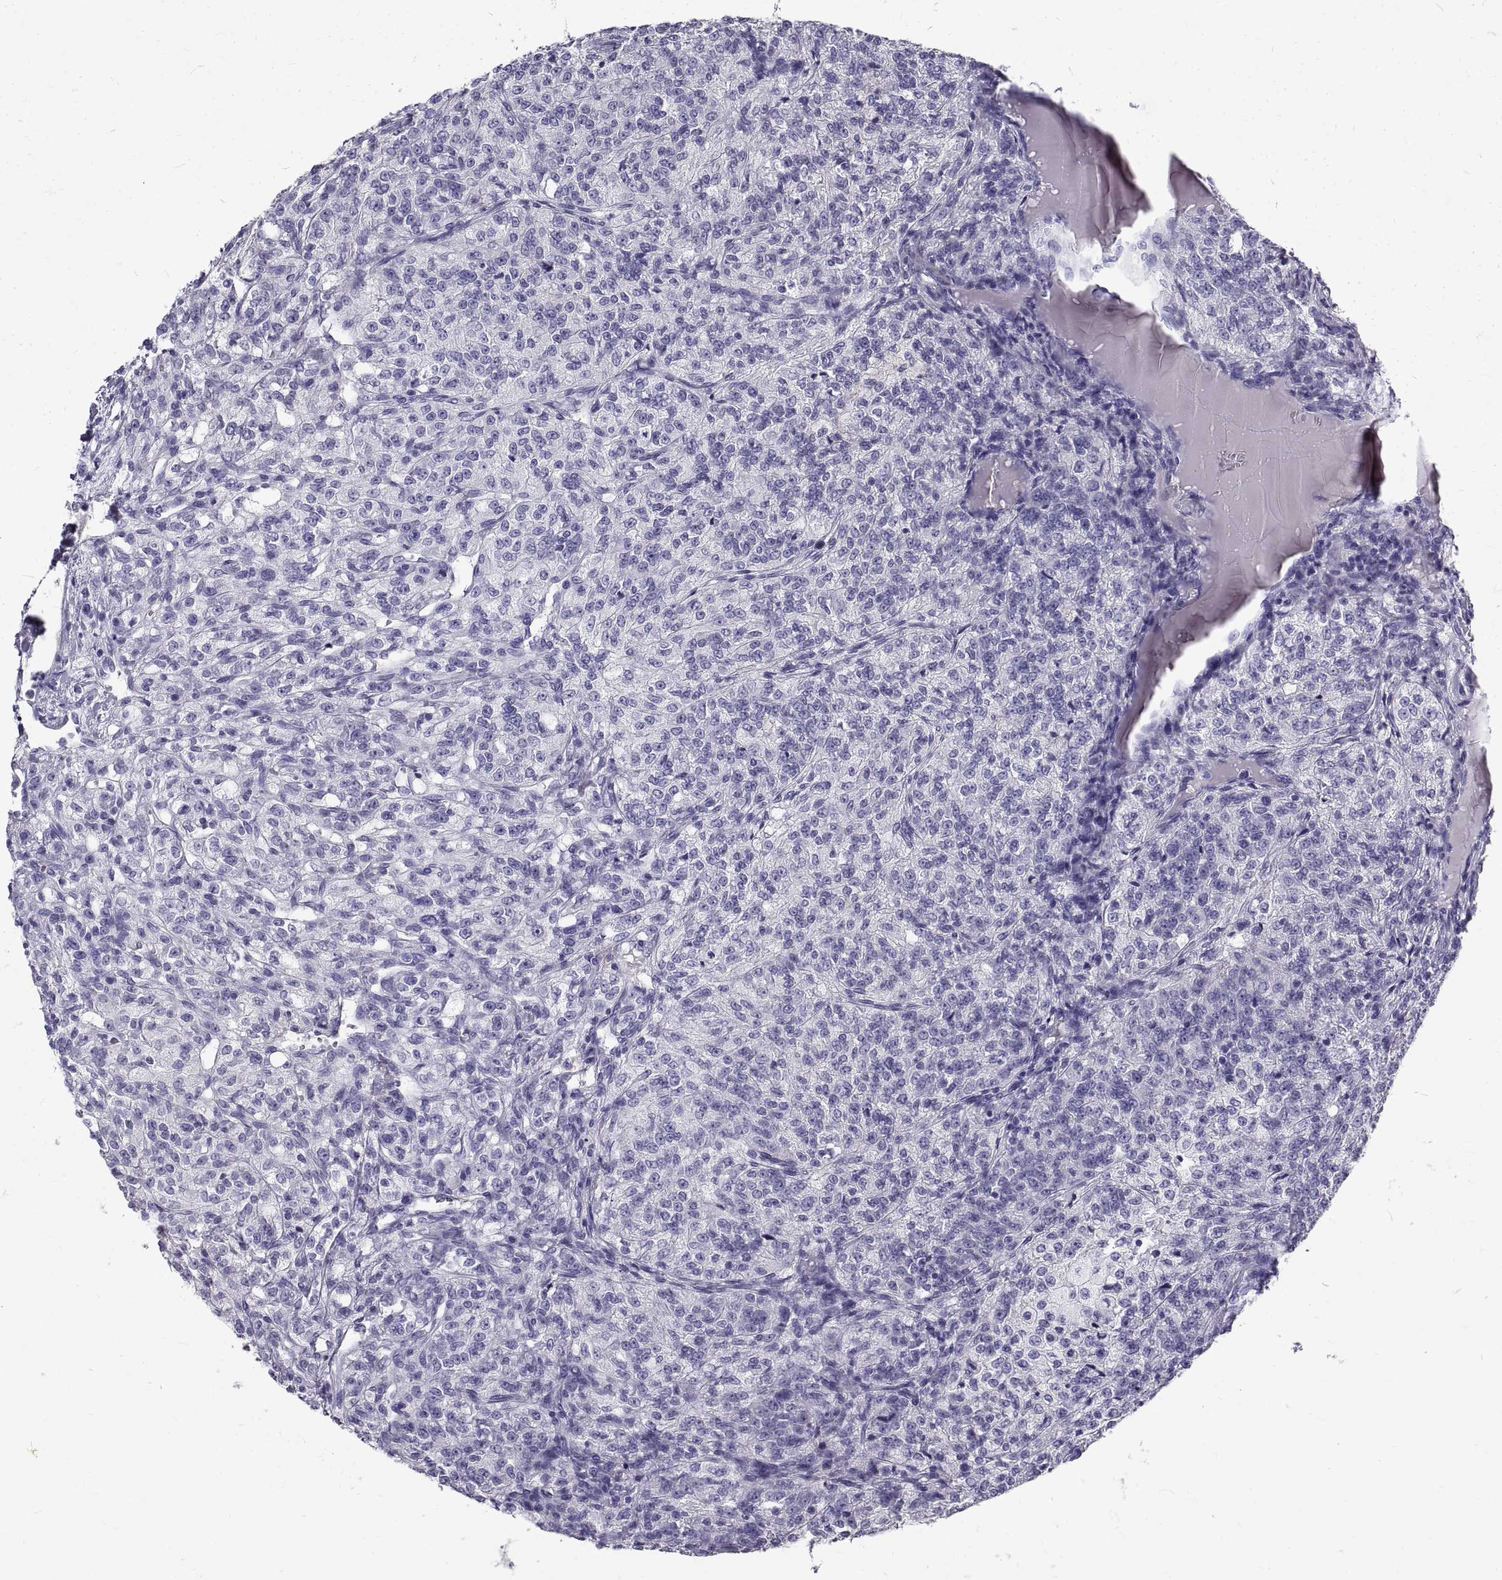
{"staining": {"intensity": "negative", "quantity": "none", "location": "none"}, "tissue": "renal cancer", "cell_type": "Tumor cells", "image_type": "cancer", "snomed": [{"axis": "morphology", "description": "Adenocarcinoma, NOS"}, {"axis": "topography", "description": "Kidney"}], "caption": "Photomicrograph shows no significant protein expression in tumor cells of renal adenocarcinoma.", "gene": "GNG12", "patient": {"sex": "female", "age": 63}}